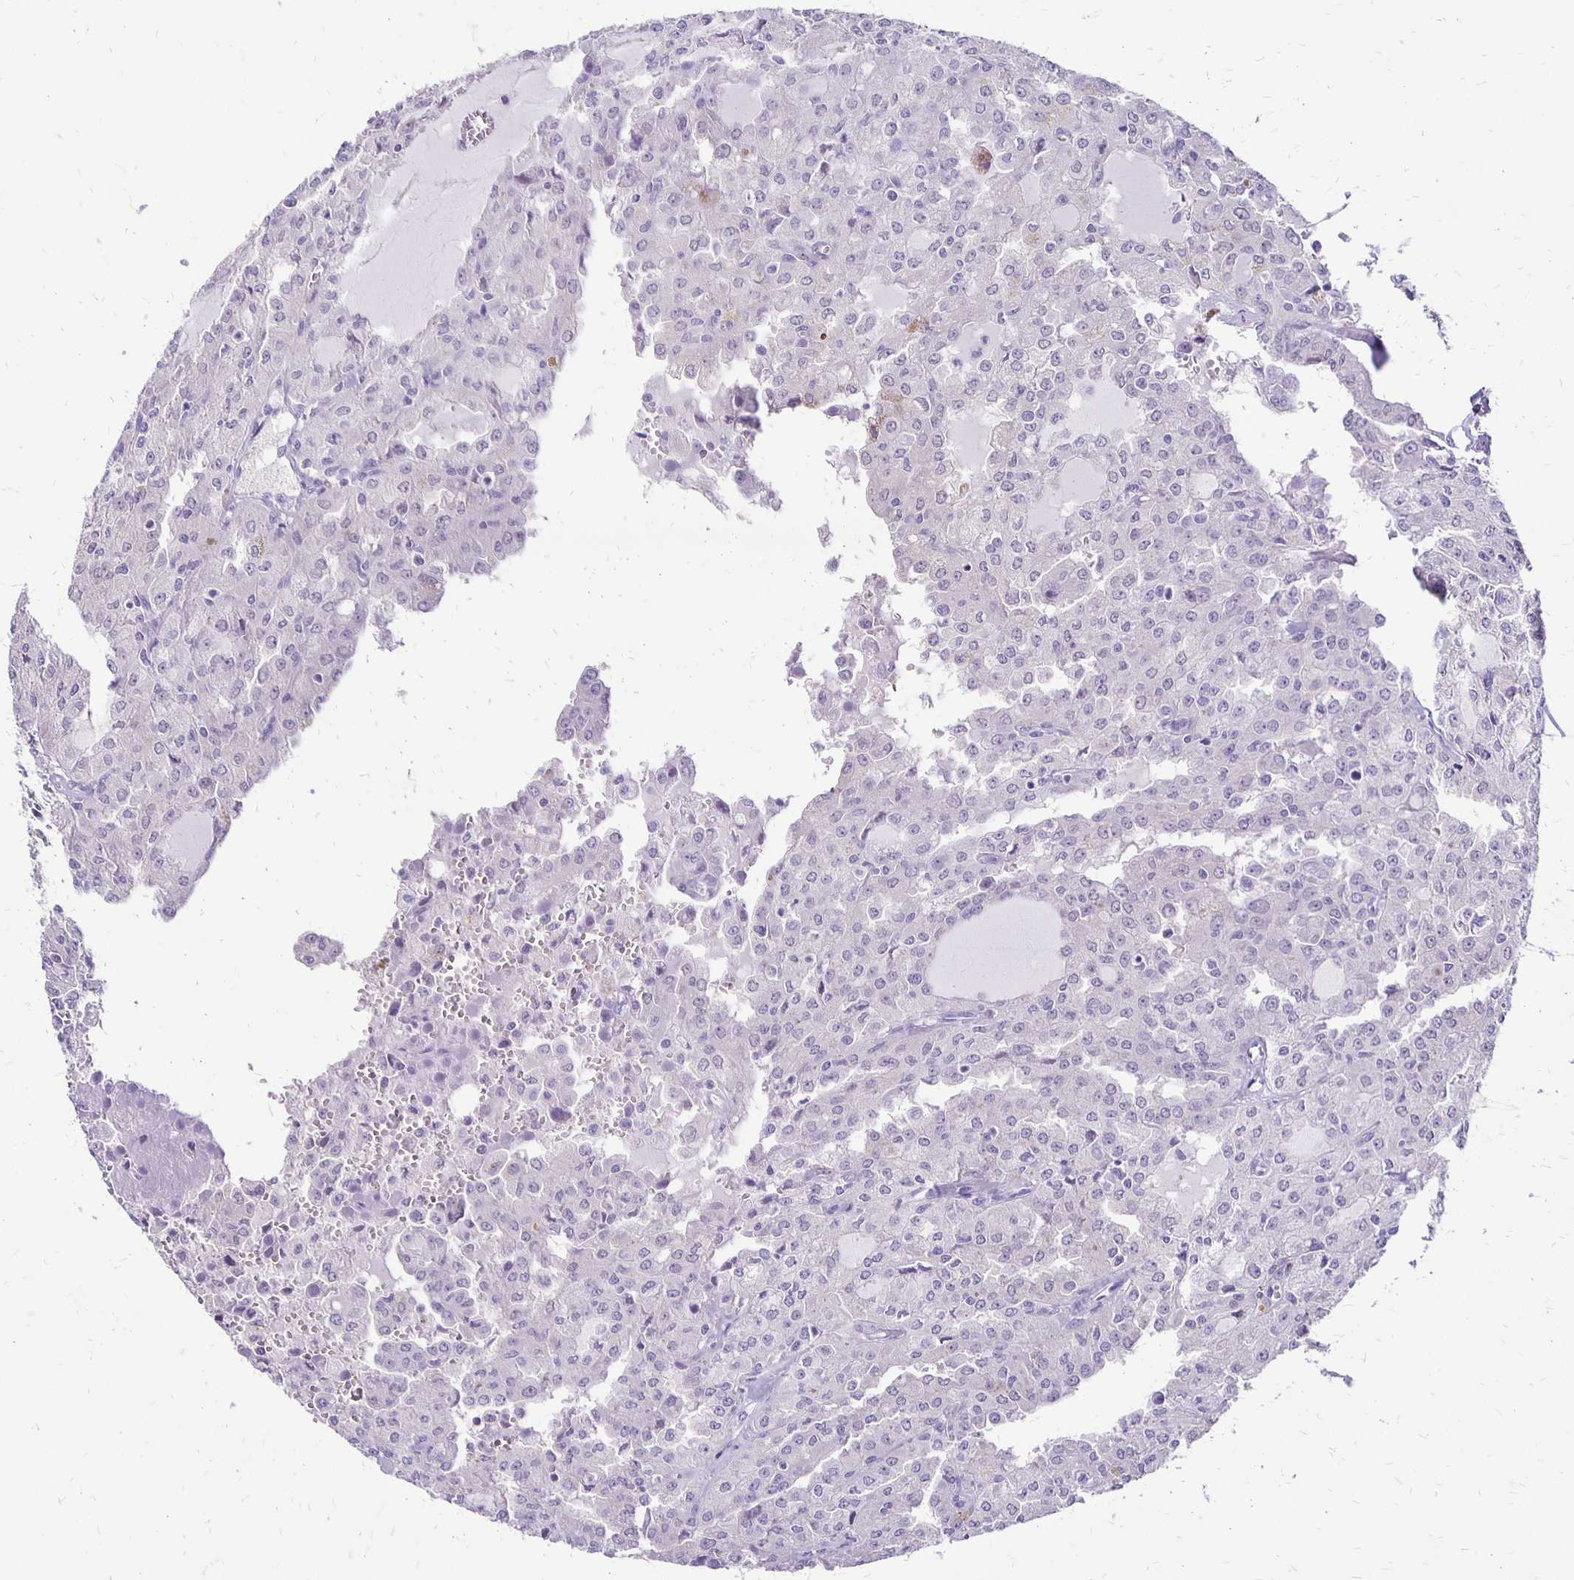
{"staining": {"intensity": "negative", "quantity": "none", "location": "none"}, "tissue": "head and neck cancer", "cell_type": "Tumor cells", "image_type": "cancer", "snomed": [{"axis": "morphology", "description": "Adenocarcinoma, NOS"}, {"axis": "topography", "description": "Head-Neck"}], "caption": "The micrograph demonstrates no significant expression in tumor cells of head and neck cancer. (Stains: DAB immunohistochemistry (IHC) with hematoxylin counter stain, Microscopy: brightfield microscopy at high magnification).", "gene": "ANKRD45", "patient": {"sex": "male", "age": 64}}